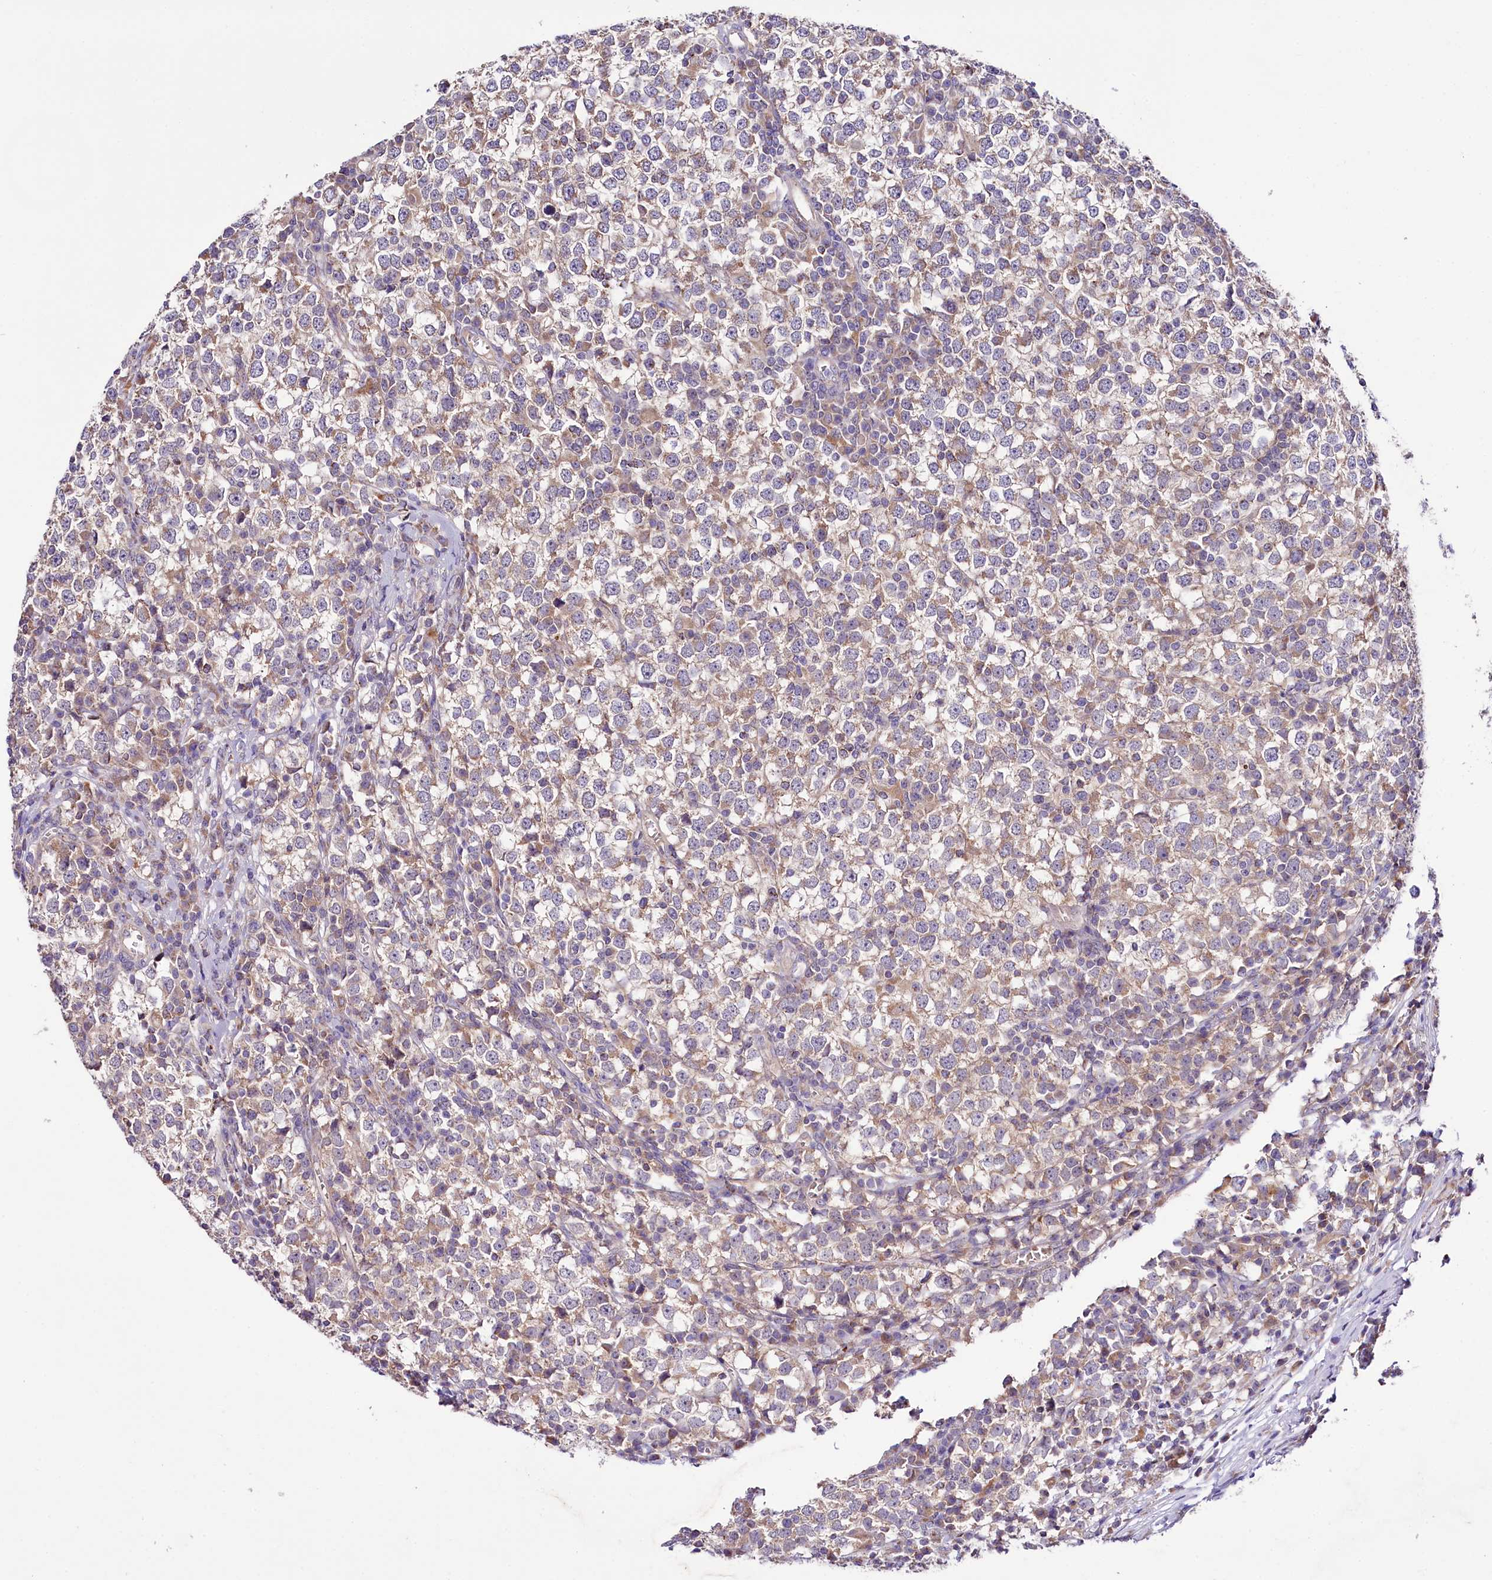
{"staining": {"intensity": "weak", "quantity": "25%-75%", "location": "cytoplasmic/membranous"}, "tissue": "testis cancer", "cell_type": "Tumor cells", "image_type": "cancer", "snomed": [{"axis": "morphology", "description": "Seminoma, NOS"}, {"axis": "topography", "description": "Testis"}], "caption": "This is a micrograph of immunohistochemistry staining of testis cancer, which shows weak staining in the cytoplasmic/membranous of tumor cells.", "gene": "ZNF45", "patient": {"sex": "male", "age": 65}}